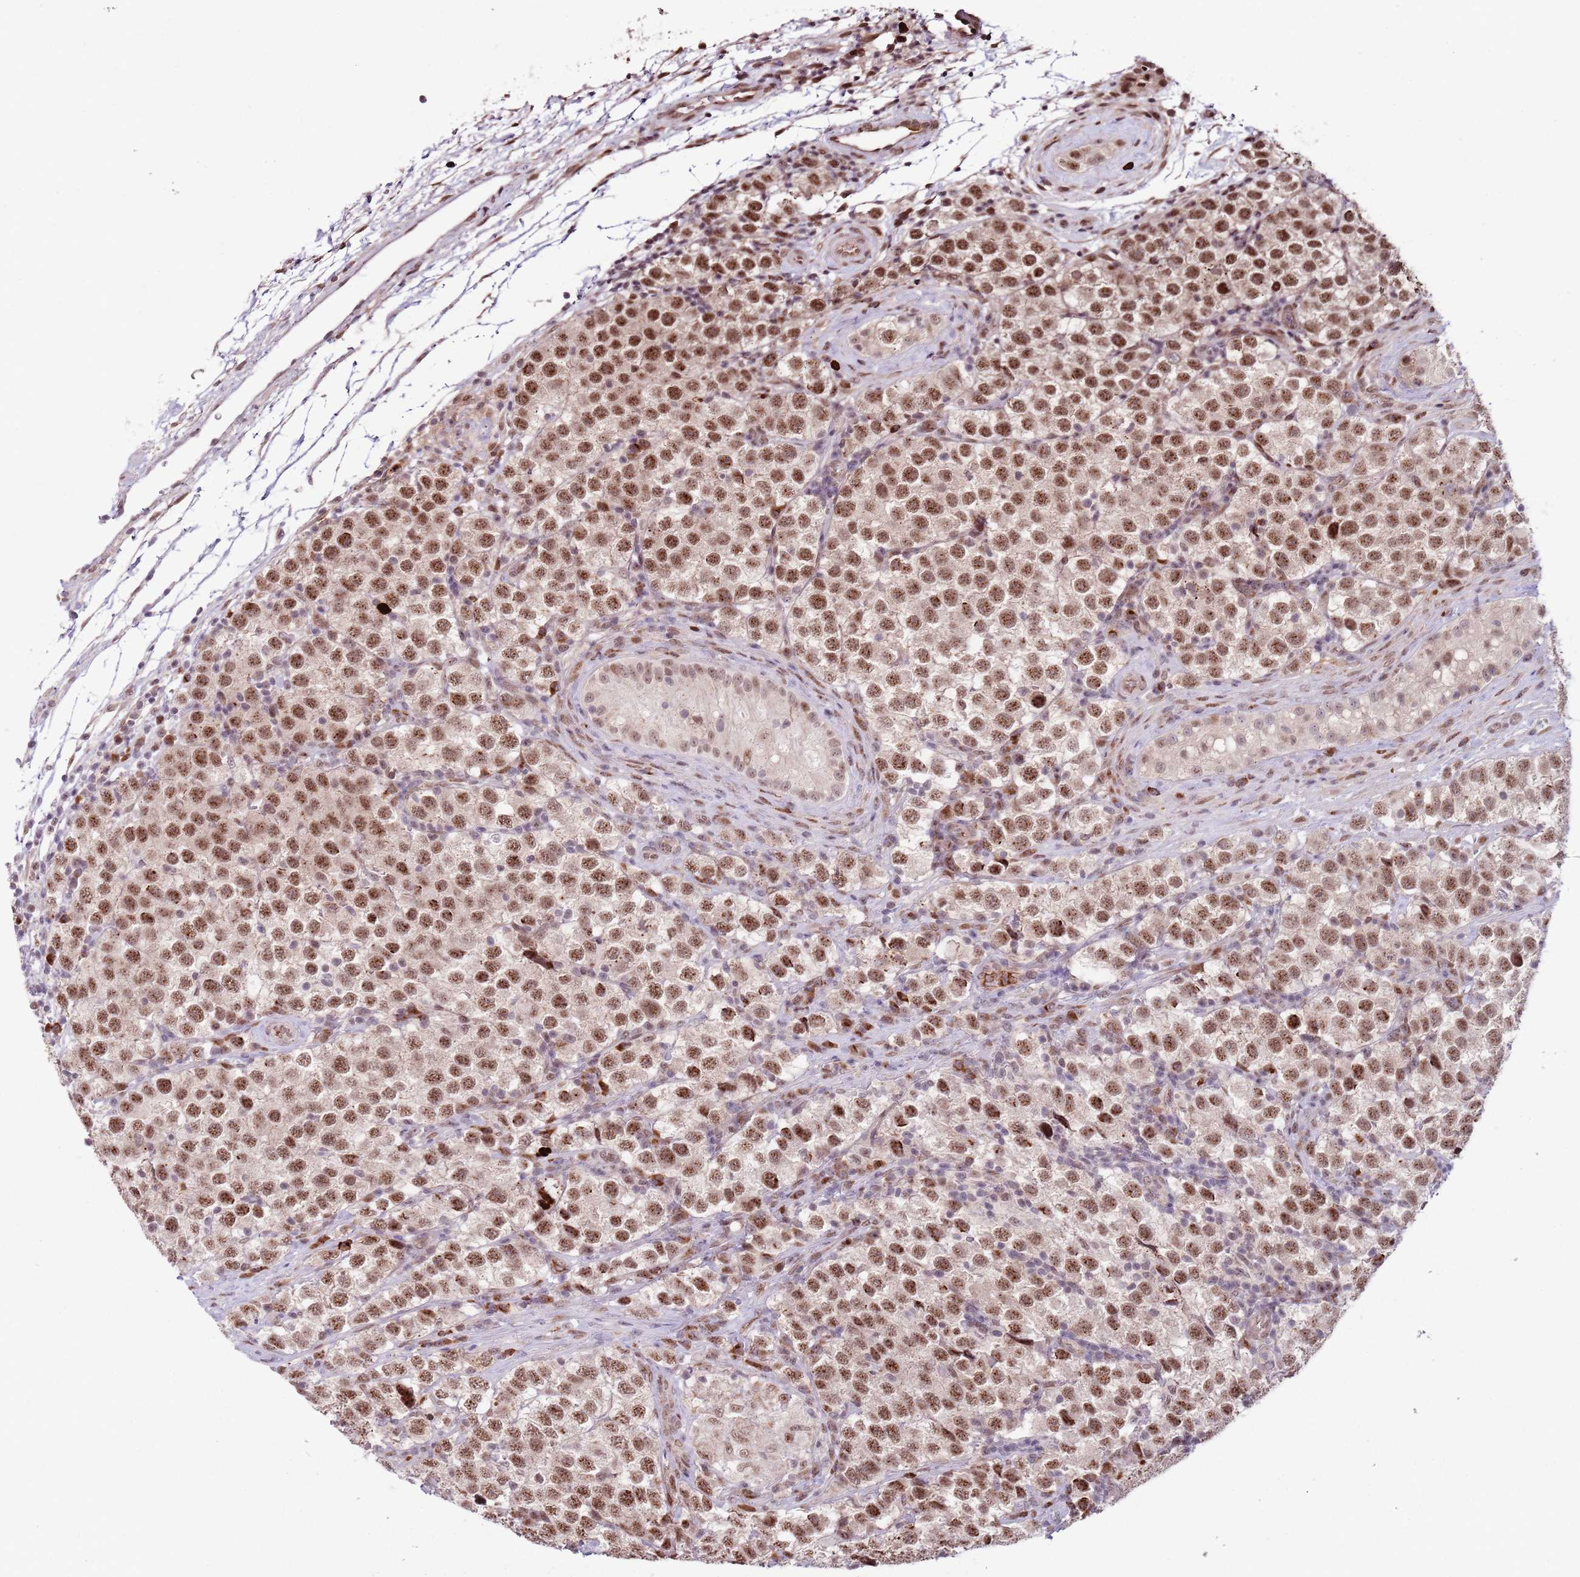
{"staining": {"intensity": "moderate", "quantity": ">75%", "location": "nuclear"}, "tissue": "testis cancer", "cell_type": "Tumor cells", "image_type": "cancer", "snomed": [{"axis": "morphology", "description": "Seminoma, NOS"}, {"axis": "topography", "description": "Testis"}], "caption": "There is medium levels of moderate nuclear staining in tumor cells of testis seminoma, as demonstrated by immunohistochemical staining (brown color).", "gene": "SIPA1L3", "patient": {"sex": "male", "age": 34}}